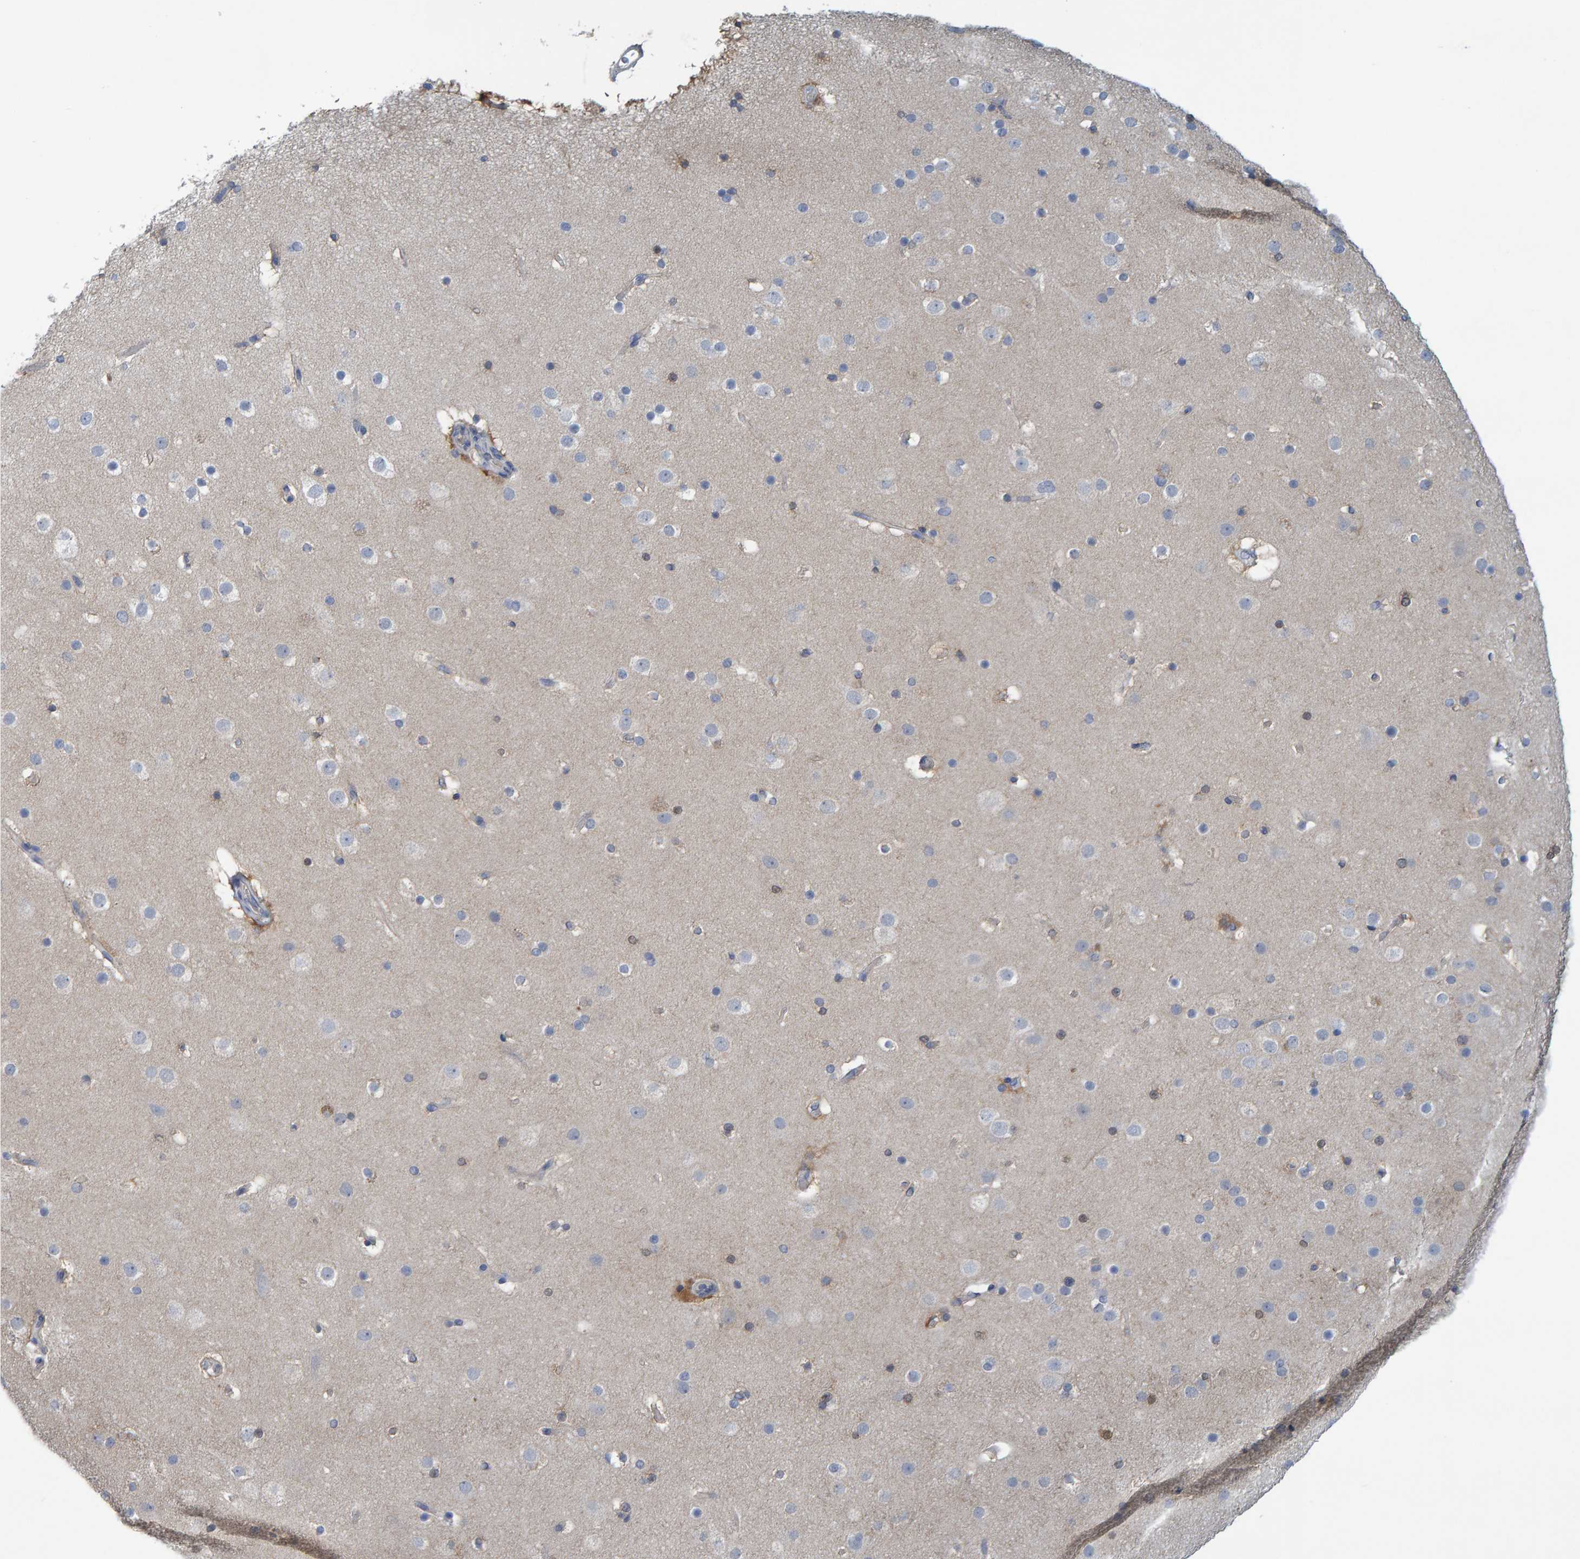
{"staining": {"intensity": "negative", "quantity": "none", "location": "none"}, "tissue": "cerebral cortex", "cell_type": "Endothelial cells", "image_type": "normal", "snomed": [{"axis": "morphology", "description": "Normal tissue, NOS"}, {"axis": "topography", "description": "Cerebral cortex"}], "caption": "DAB immunohistochemical staining of normal human cerebral cortex shows no significant positivity in endothelial cells. (DAB immunohistochemistry (IHC) visualized using brightfield microscopy, high magnification).", "gene": "ALAD", "patient": {"sex": "male", "age": 57}}